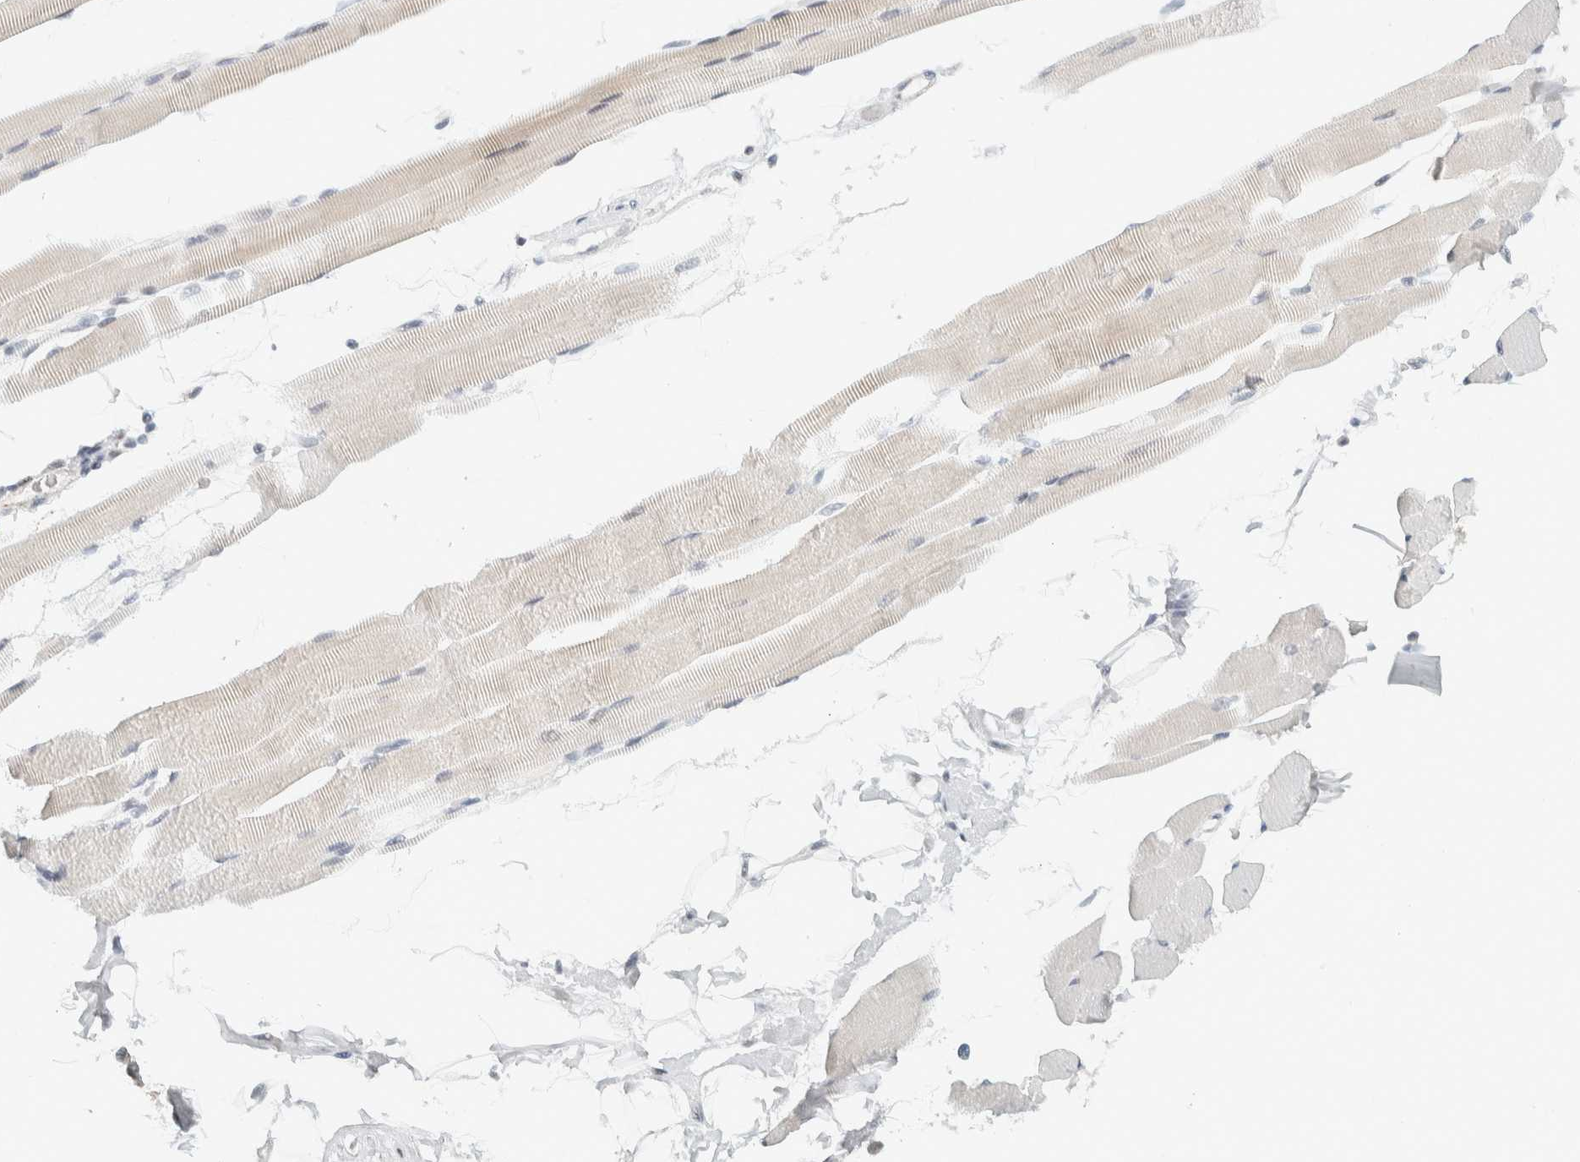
{"staining": {"intensity": "weak", "quantity": ">75%", "location": "cytoplasmic/membranous"}, "tissue": "skeletal muscle", "cell_type": "Myocytes", "image_type": "normal", "snomed": [{"axis": "morphology", "description": "Normal tissue, NOS"}, {"axis": "topography", "description": "Skeletal muscle"}, {"axis": "topography", "description": "Peripheral nerve tissue"}], "caption": "IHC (DAB) staining of benign skeletal muscle displays weak cytoplasmic/membranous protein staining in approximately >75% of myocytes. (IHC, brightfield microscopy, high magnification).", "gene": "CDH17", "patient": {"sex": "female", "age": 84}}